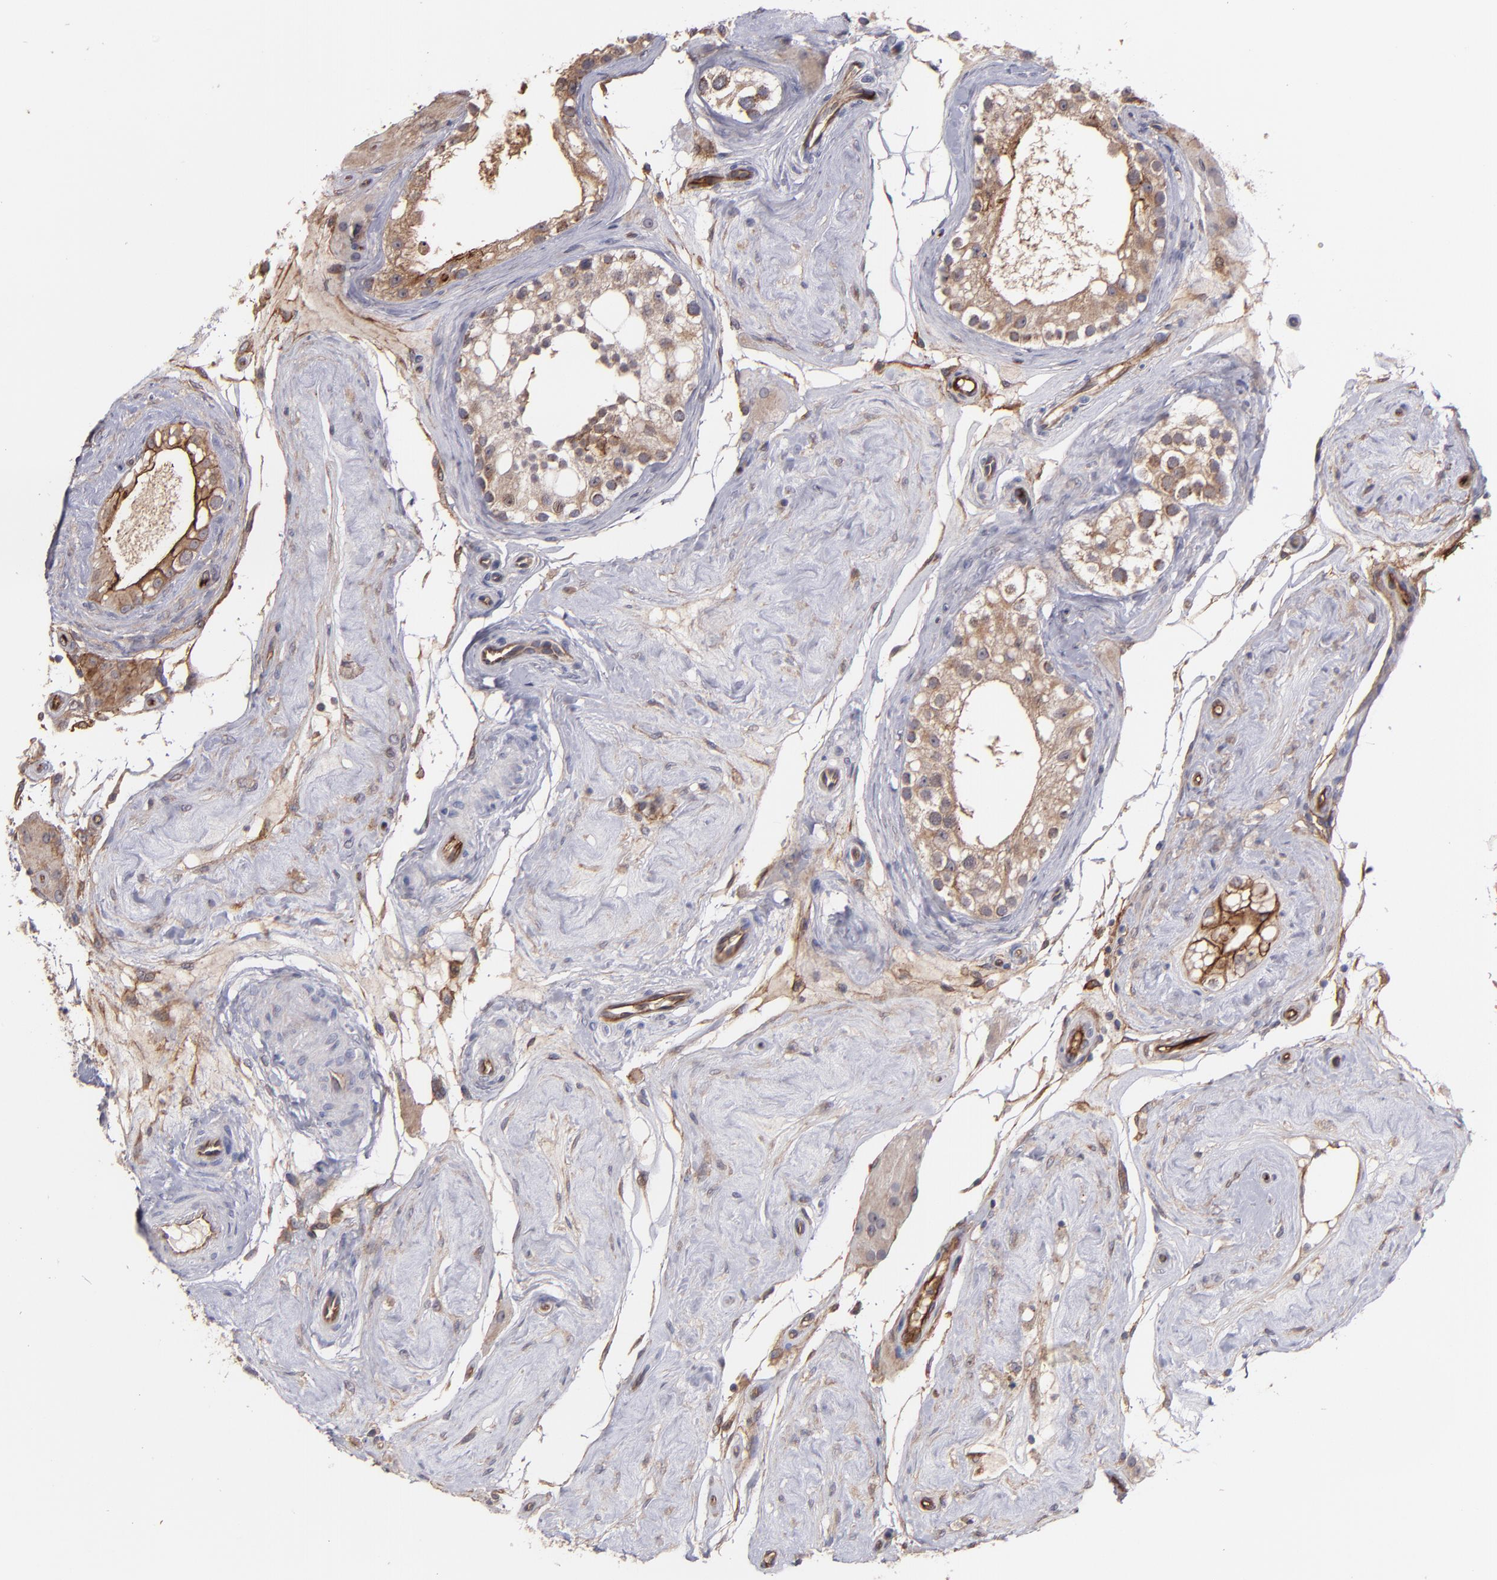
{"staining": {"intensity": "weak", "quantity": ">75%", "location": "cytoplasmic/membranous"}, "tissue": "testis", "cell_type": "Cells in seminiferous ducts", "image_type": "normal", "snomed": [{"axis": "morphology", "description": "Normal tissue, NOS"}, {"axis": "topography", "description": "Testis"}], "caption": "Unremarkable testis demonstrates weak cytoplasmic/membranous expression in approximately >75% of cells in seminiferous ducts.", "gene": "ICAM1", "patient": {"sex": "male", "age": 68}}